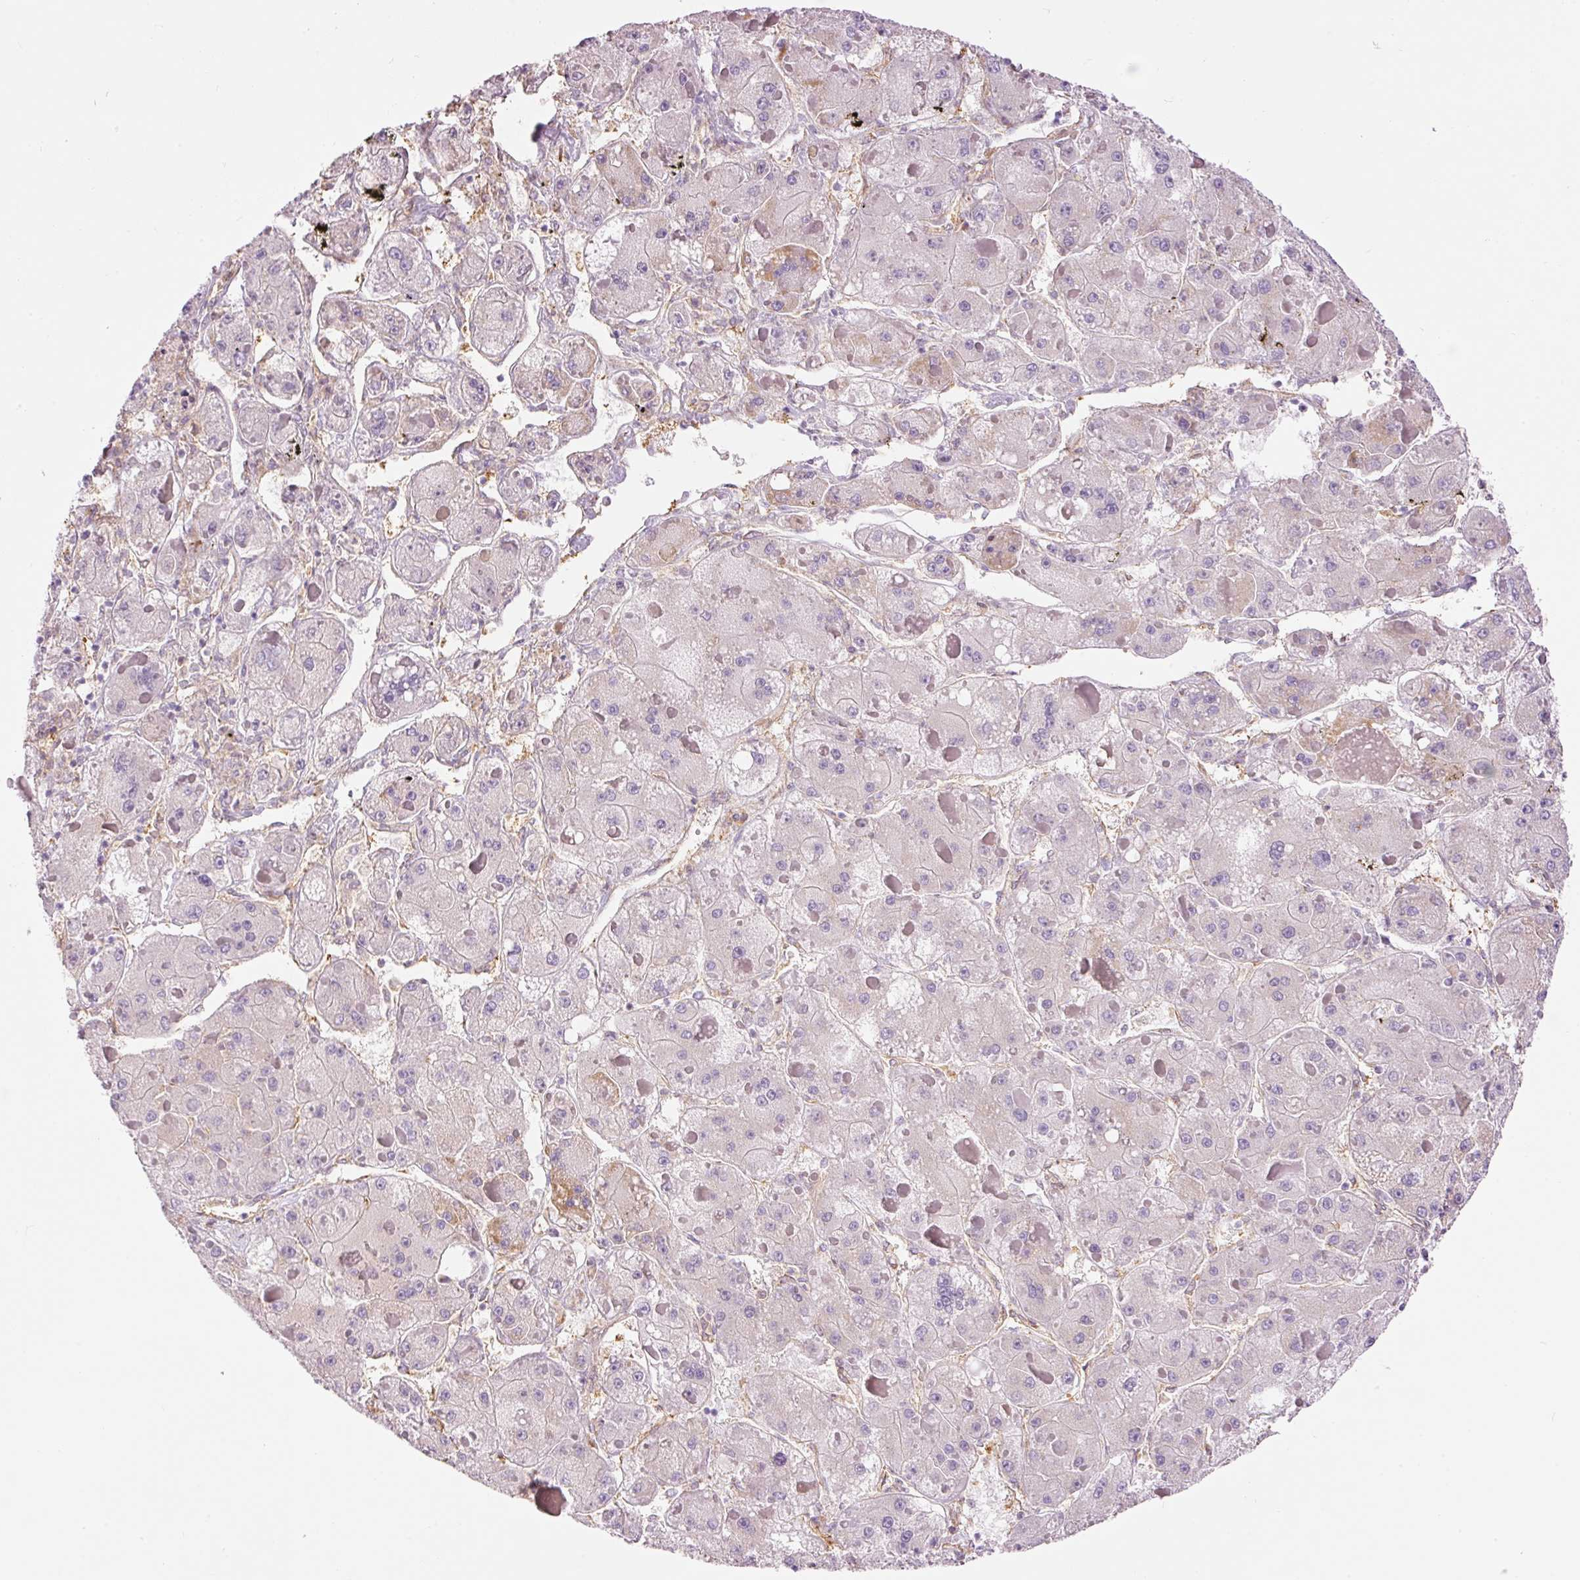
{"staining": {"intensity": "negative", "quantity": "none", "location": "none"}, "tissue": "liver cancer", "cell_type": "Tumor cells", "image_type": "cancer", "snomed": [{"axis": "morphology", "description": "Carcinoma, Hepatocellular, NOS"}, {"axis": "topography", "description": "Liver"}], "caption": "High power microscopy image of an immunohistochemistry (IHC) image of hepatocellular carcinoma (liver), revealing no significant staining in tumor cells.", "gene": "IL10RB", "patient": {"sex": "female", "age": 73}}